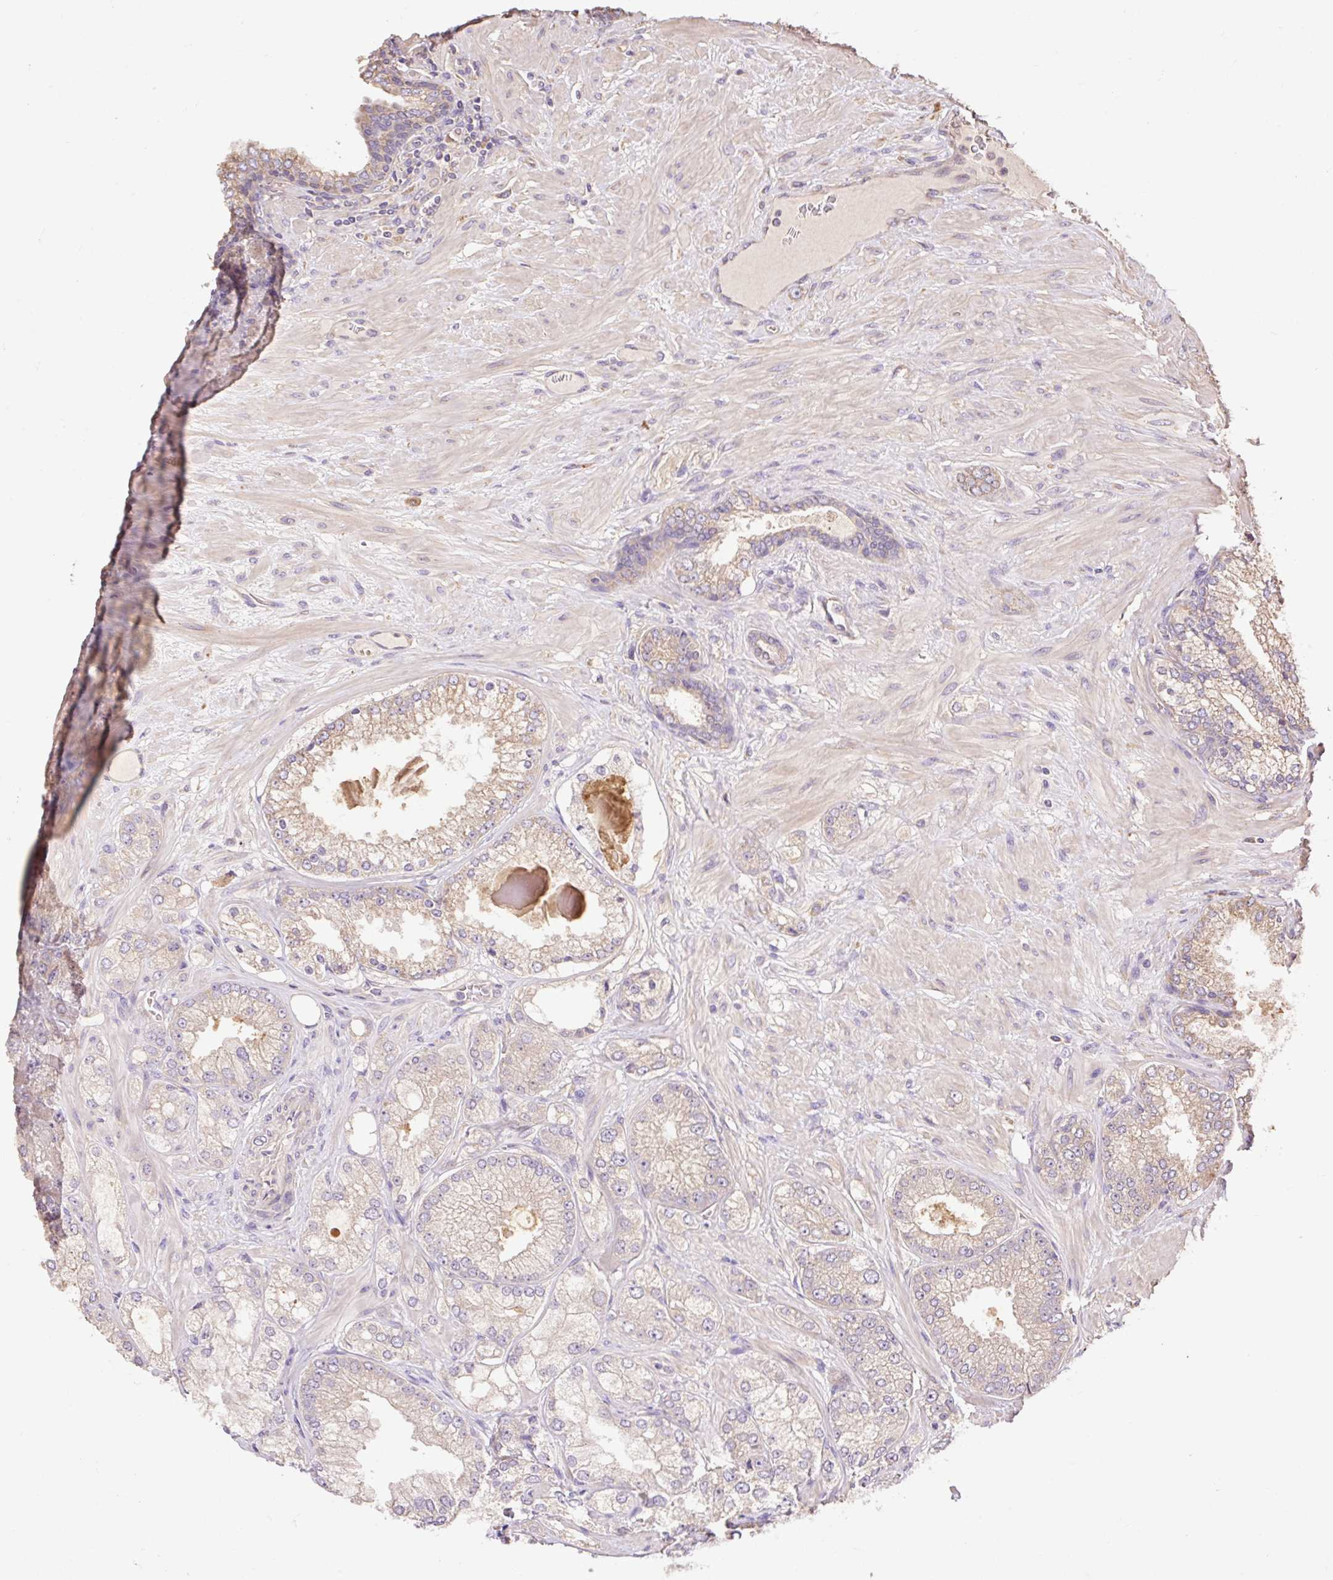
{"staining": {"intensity": "negative", "quantity": "none", "location": "none"}, "tissue": "prostate cancer", "cell_type": "Tumor cells", "image_type": "cancer", "snomed": [{"axis": "morphology", "description": "Normal tissue, NOS"}, {"axis": "morphology", "description": "Adenocarcinoma, High grade"}, {"axis": "topography", "description": "Prostate"}, {"axis": "topography", "description": "Peripheral nerve tissue"}], "caption": "Tumor cells are negative for protein expression in human prostate cancer (high-grade adenocarcinoma). (DAB (3,3'-diaminobenzidine) IHC, high magnification).", "gene": "DESI1", "patient": {"sex": "male", "age": 68}}